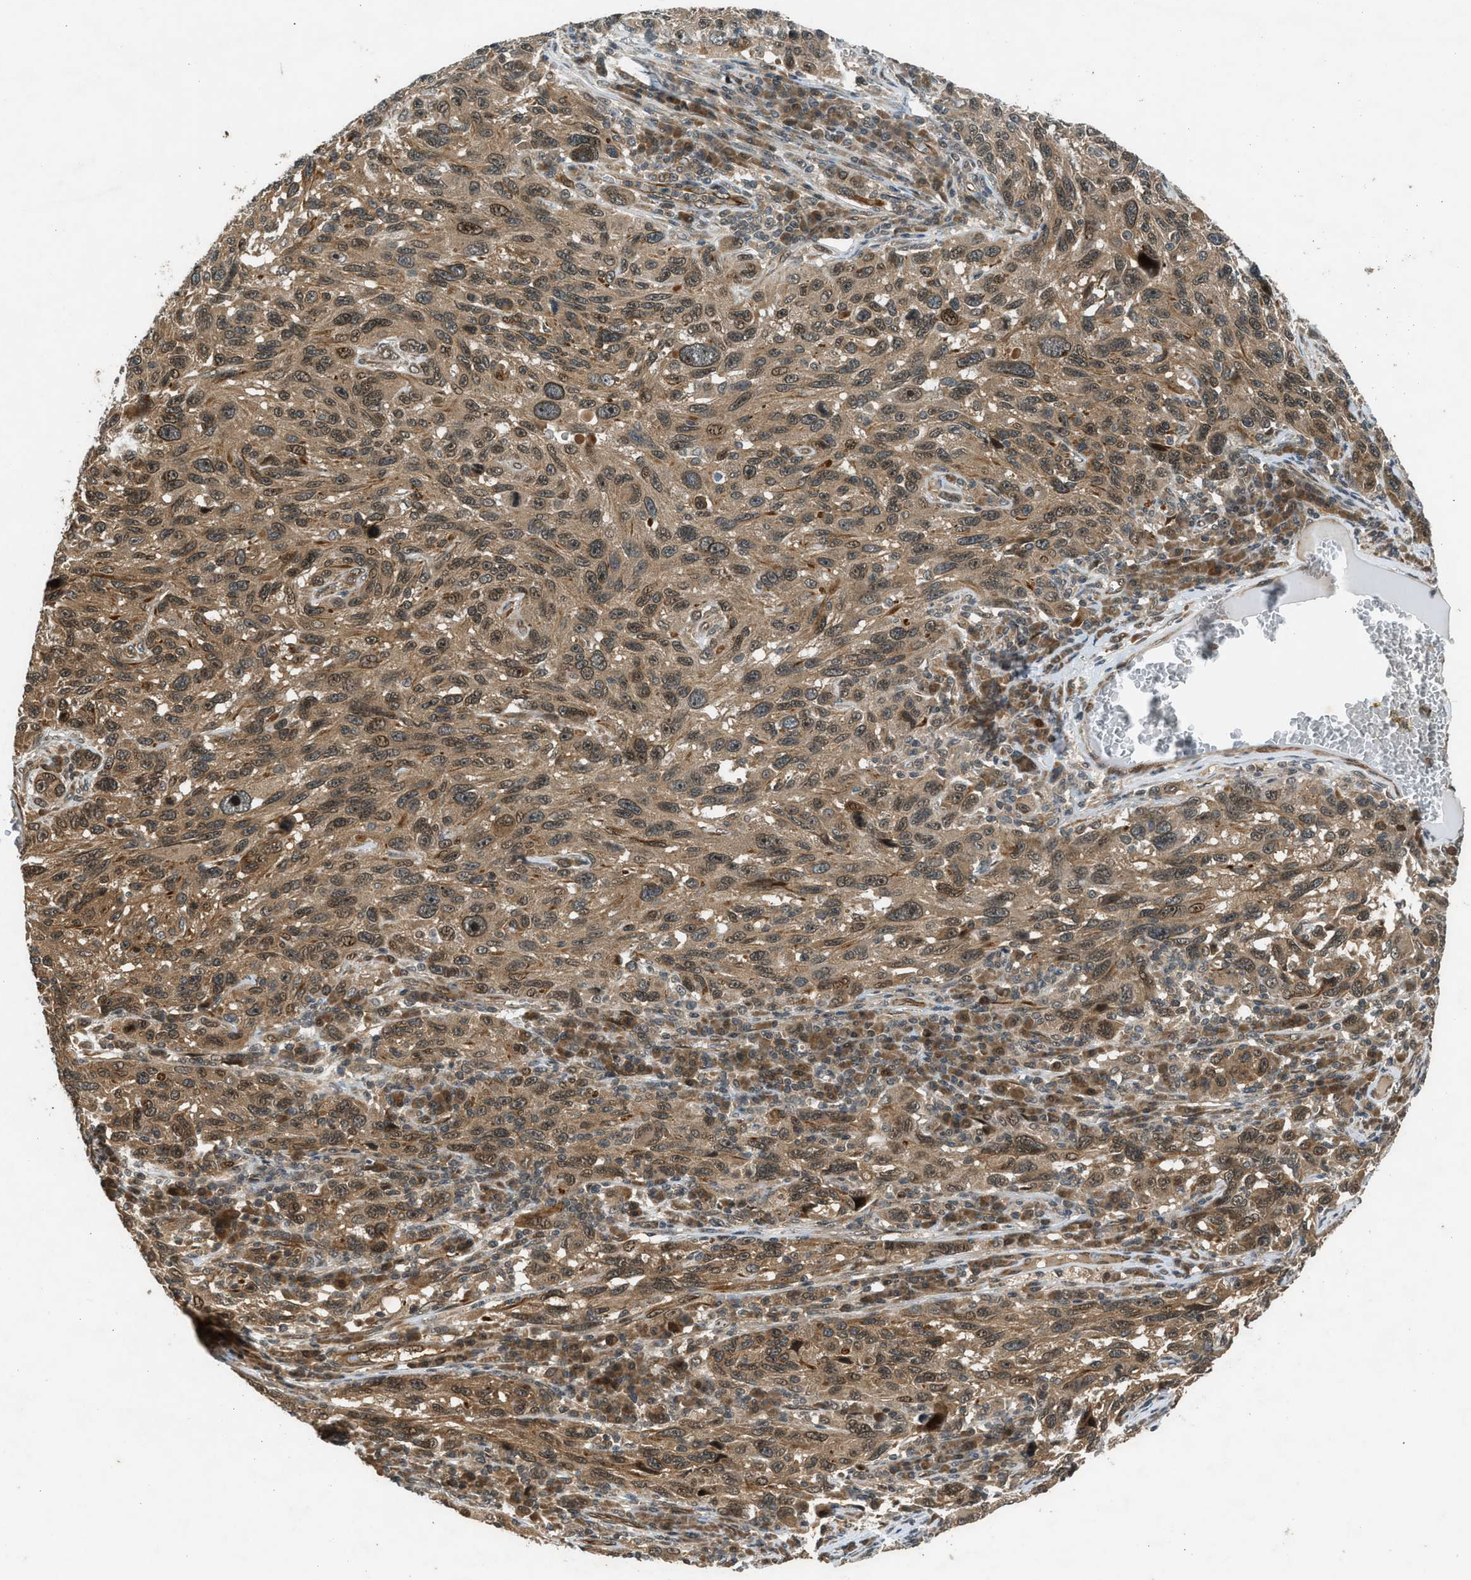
{"staining": {"intensity": "moderate", "quantity": ">75%", "location": "cytoplasmic/membranous,nuclear"}, "tissue": "melanoma", "cell_type": "Tumor cells", "image_type": "cancer", "snomed": [{"axis": "morphology", "description": "Malignant melanoma, NOS"}, {"axis": "topography", "description": "Skin"}], "caption": "A histopathology image showing moderate cytoplasmic/membranous and nuclear positivity in approximately >75% of tumor cells in melanoma, as visualized by brown immunohistochemical staining.", "gene": "TXNL1", "patient": {"sex": "male", "age": 53}}